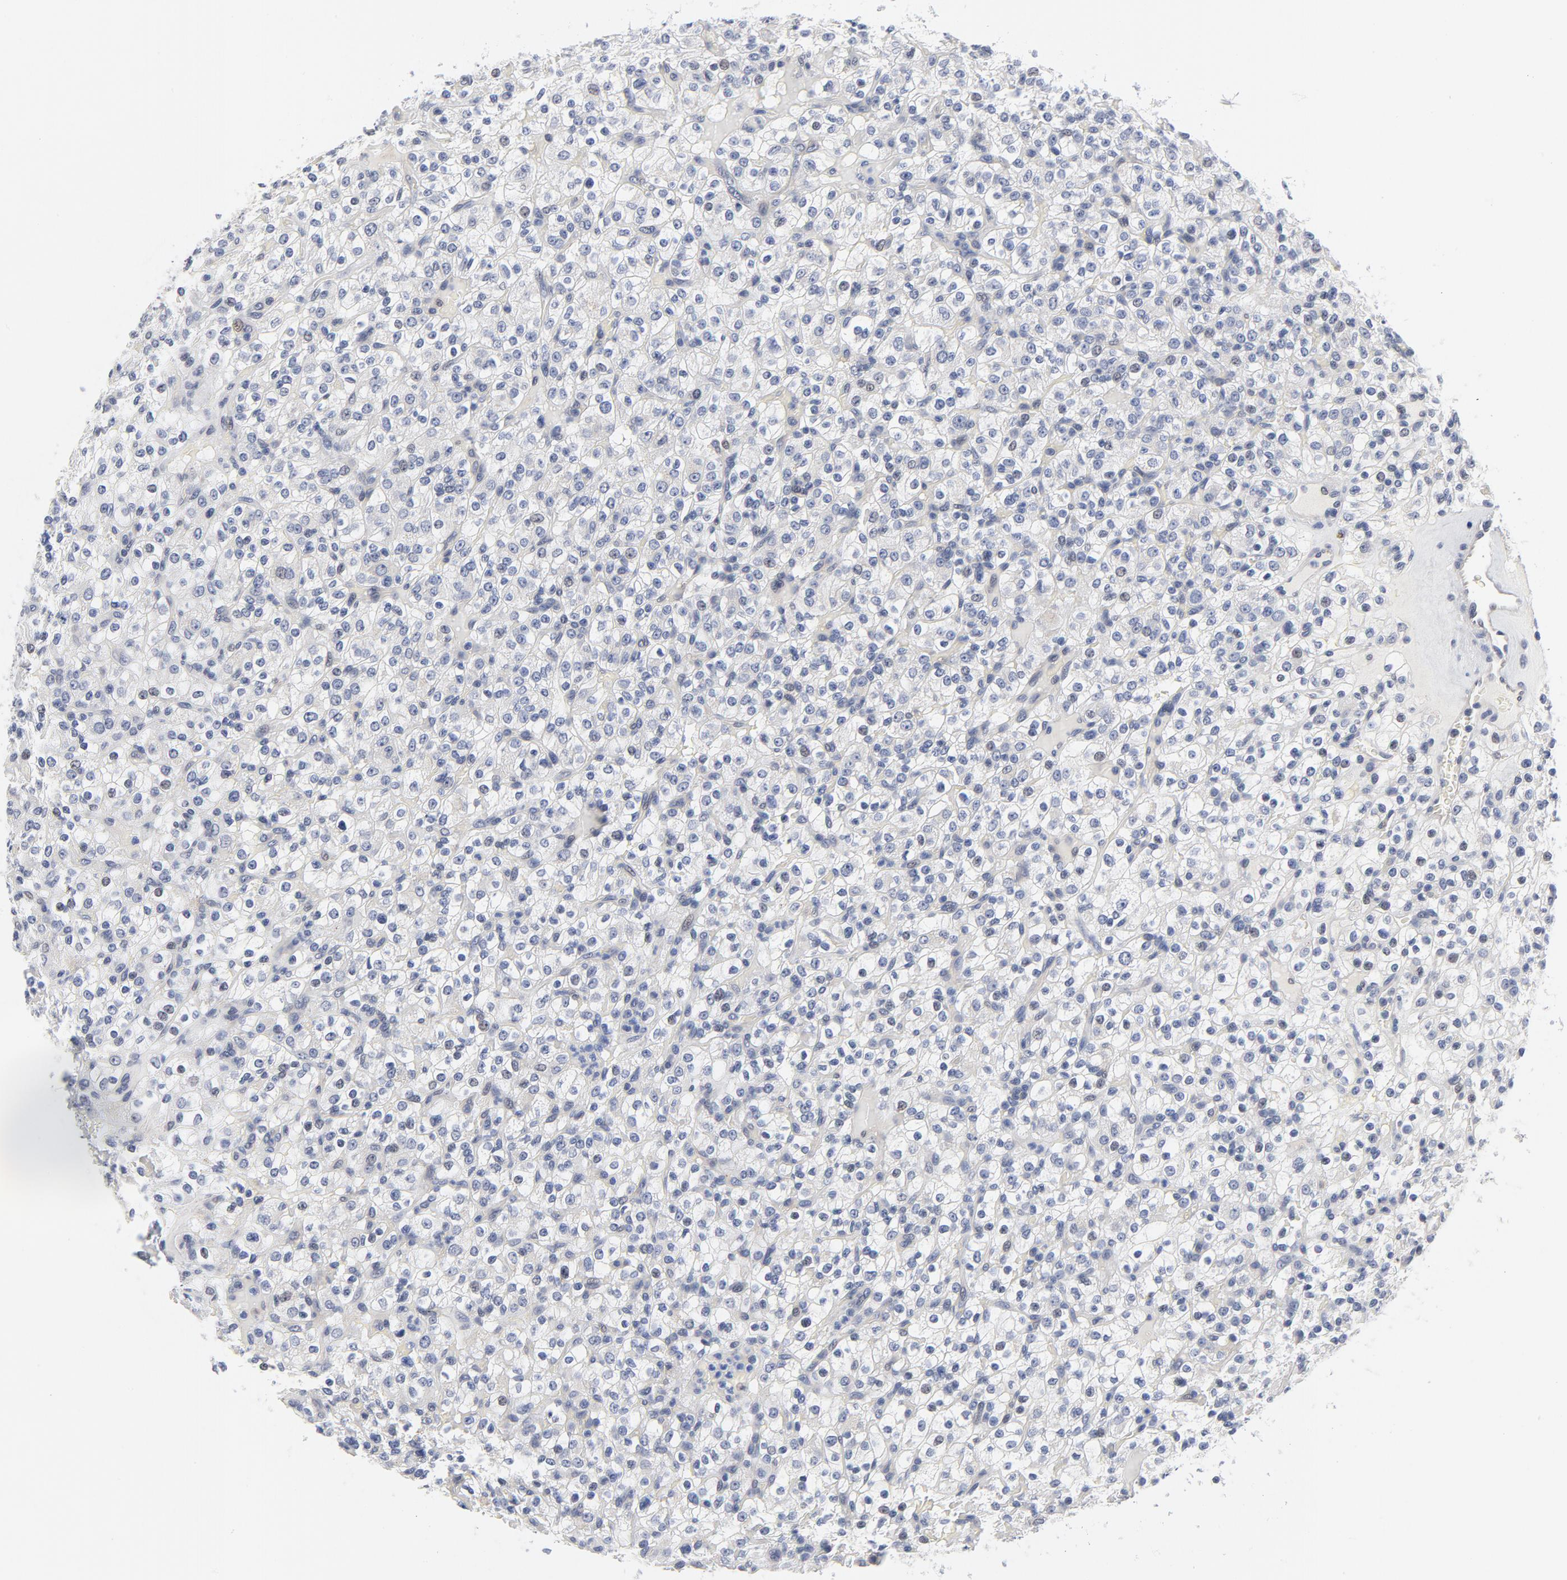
{"staining": {"intensity": "negative", "quantity": "none", "location": "none"}, "tissue": "renal cancer", "cell_type": "Tumor cells", "image_type": "cancer", "snomed": [{"axis": "morphology", "description": "Normal tissue, NOS"}, {"axis": "morphology", "description": "Adenocarcinoma, NOS"}, {"axis": "topography", "description": "Kidney"}], "caption": "Renal cancer was stained to show a protein in brown. There is no significant positivity in tumor cells.", "gene": "KCNK13", "patient": {"sex": "female", "age": 72}}